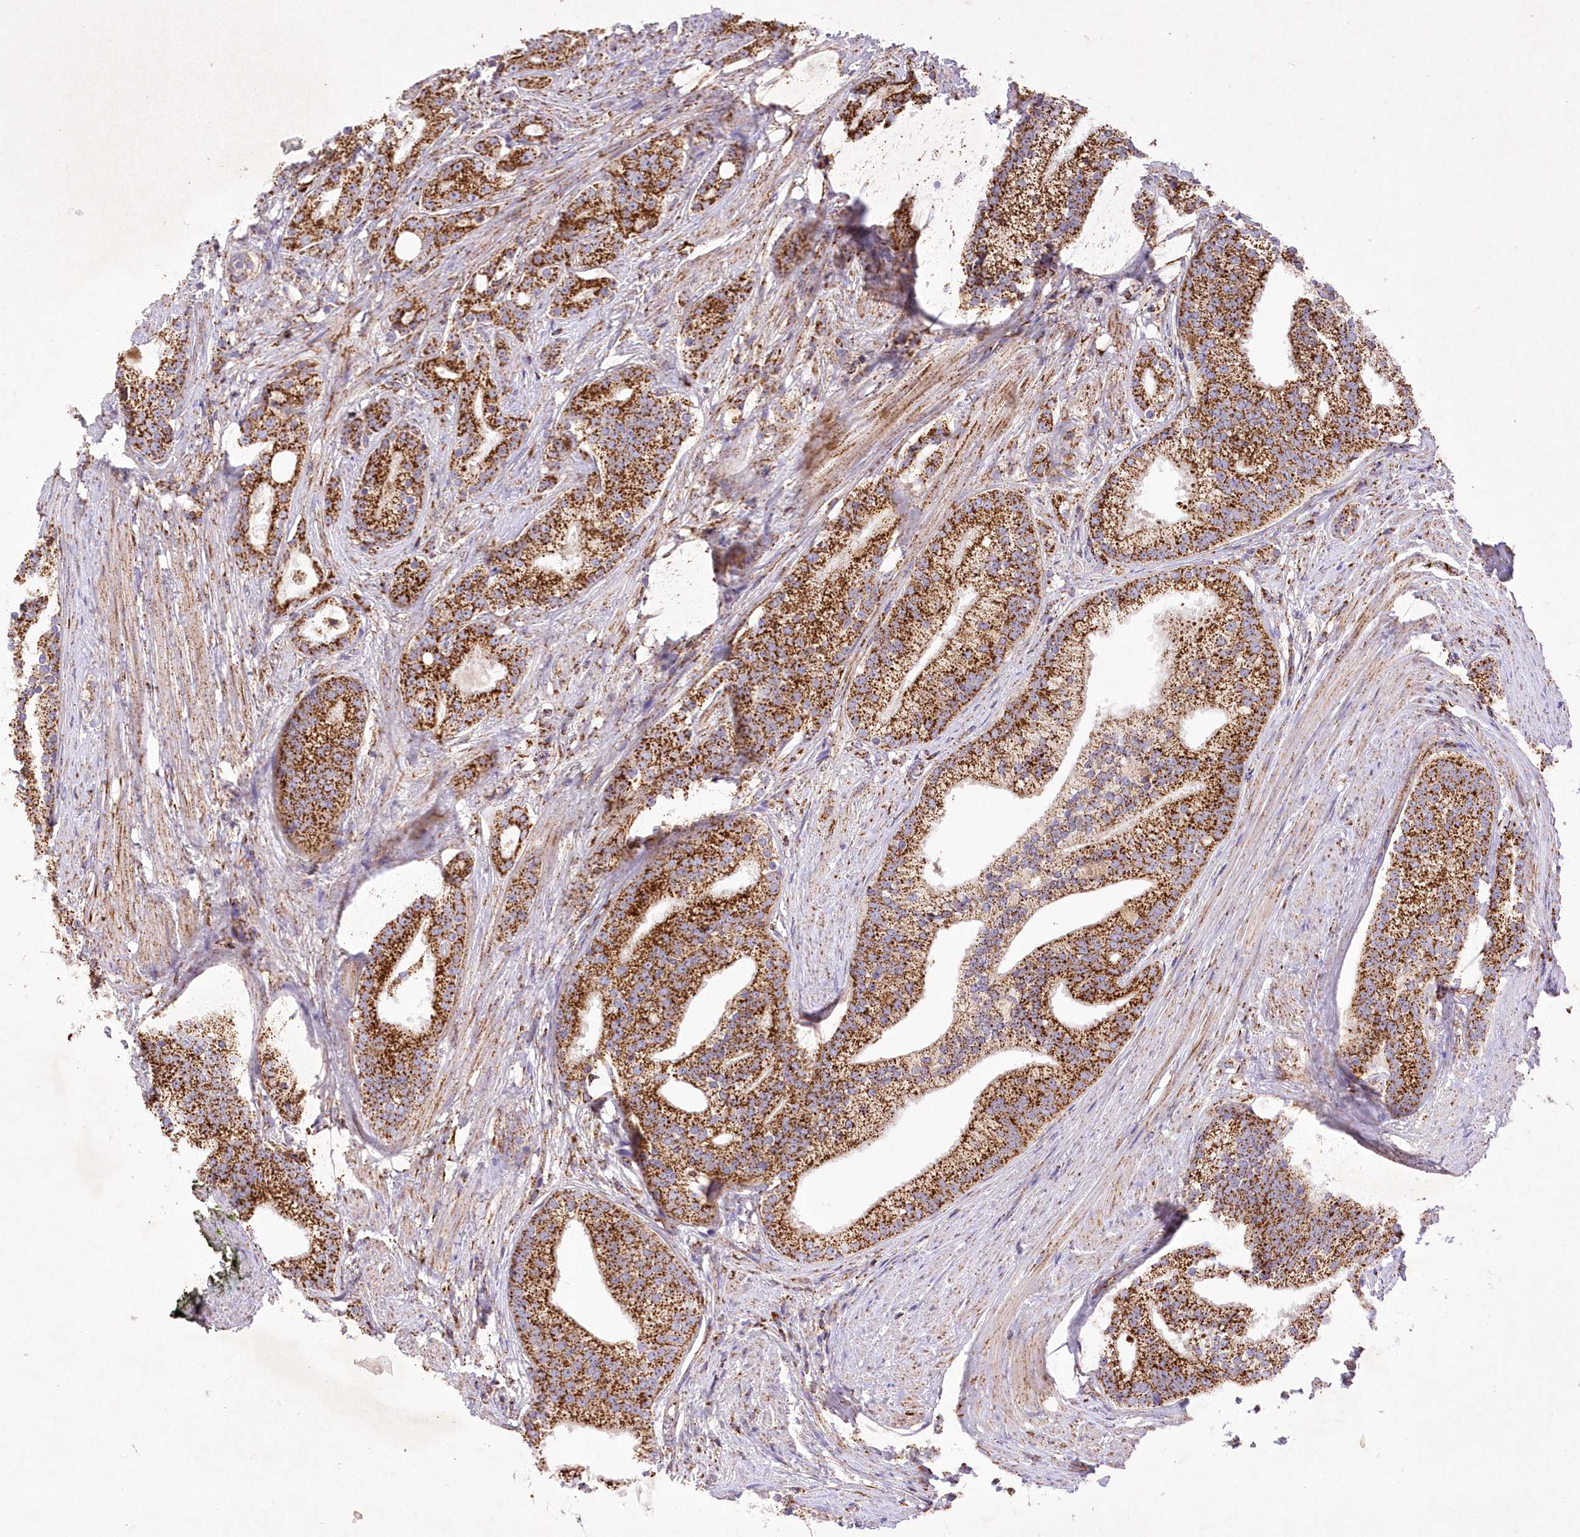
{"staining": {"intensity": "strong", "quantity": ">75%", "location": "nuclear"}, "tissue": "prostate cancer", "cell_type": "Tumor cells", "image_type": "cancer", "snomed": [{"axis": "morphology", "description": "Adenocarcinoma, Low grade"}, {"axis": "topography", "description": "Prostate"}], "caption": "Brown immunohistochemical staining in human prostate low-grade adenocarcinoma shows strong nuclear staining in about >75% of tumor cells. (DAB = brown stain, brightfield microscopy at high magnification).", "gene": "ASNSD1", "patient": {"sex": "male", "age": 71}}